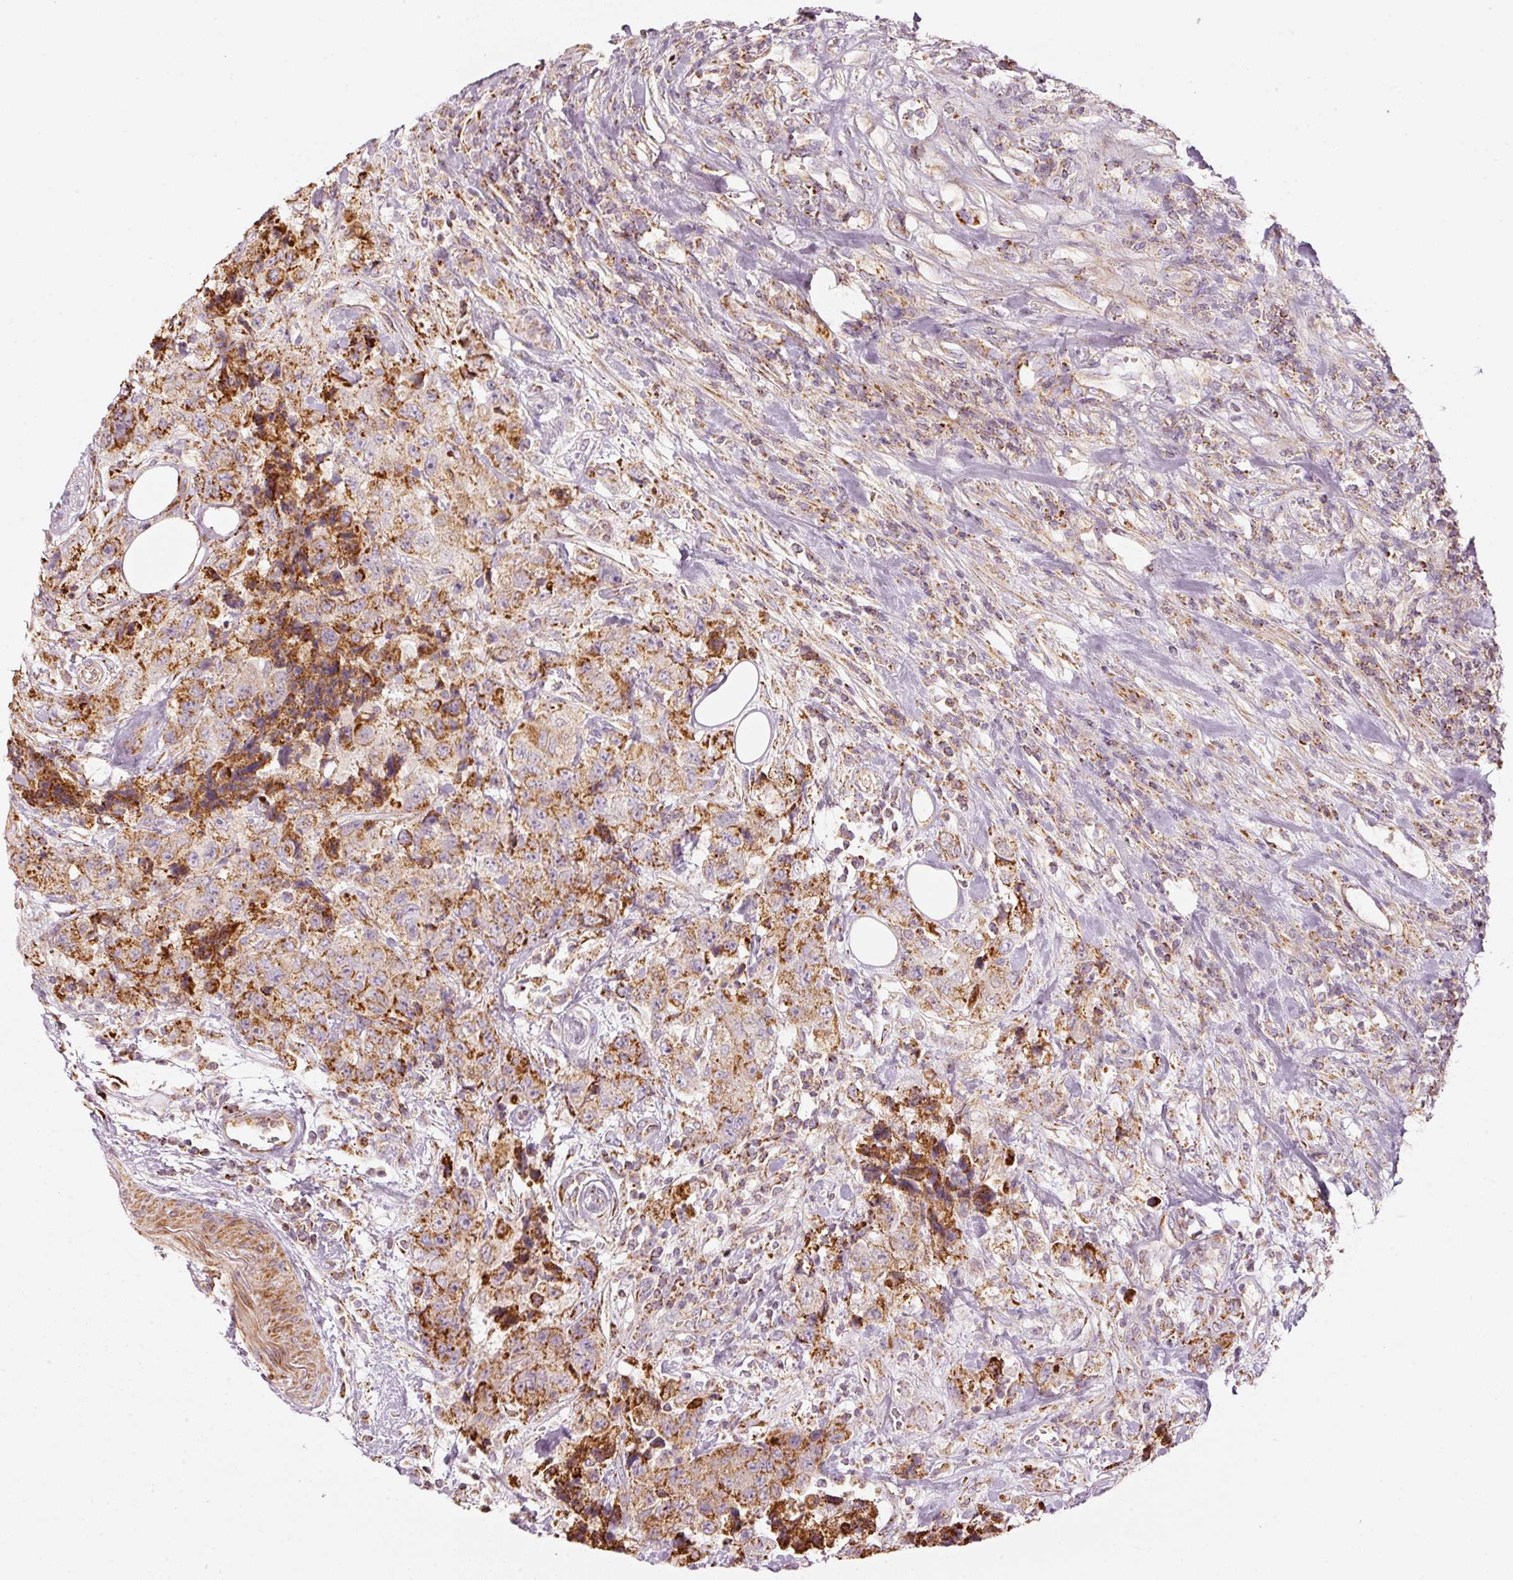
{"staining": {"intensity": "strong", "quantity": "25%-75%", "location": "cytoplasmic/membranous"}, "tissue": "urothelial cancer", "cell_type": "Tumor cells", "image_type": "cancer", "snomed": [{"axis": "morphology", "description": "Urothelial carcinoma, High grade"}, {"axis": "topography", "description": "Urinary bladder"}], "caption": "This is an image of immunohistochemistry staining of urothelial cancer, which shows strong expression in the cytoplasmic/membranous of tumor cells.", "gene": "C17orf98", "patient": {"sex": "female", "age": 78}}